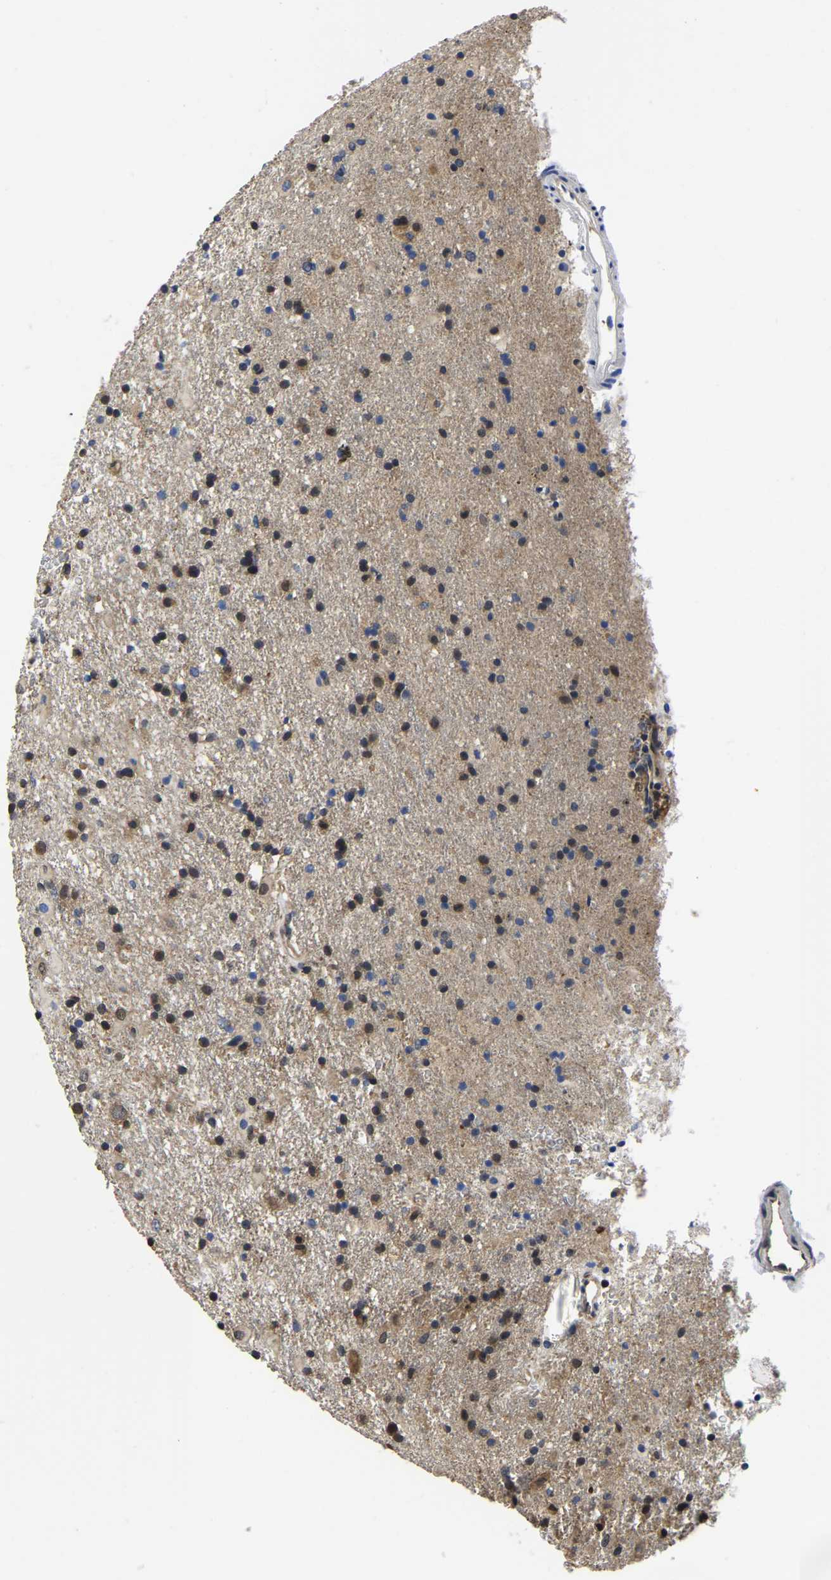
{"staining": {"intensity": "moderate", "quantity": "<25%", "location": "cytoplasmic/membranous,nuclear"}, "tissue": "glioma", "cell_type": "Tumor cells", "image_type": "cancer", "snomed": [{"axis": "morphology", "description": "Glioma, malignant, Low grade"}, {"axis": "topography", "description": "Brain"}], "caption": "Glioma stained with a brown dye demonstrates moderate cytoplasmic/membranous and nuclear positive expression in approximately <25% of tumor cells.", "gene": "MCOLN2", "patient": {"sex": "male", "age": 65}}